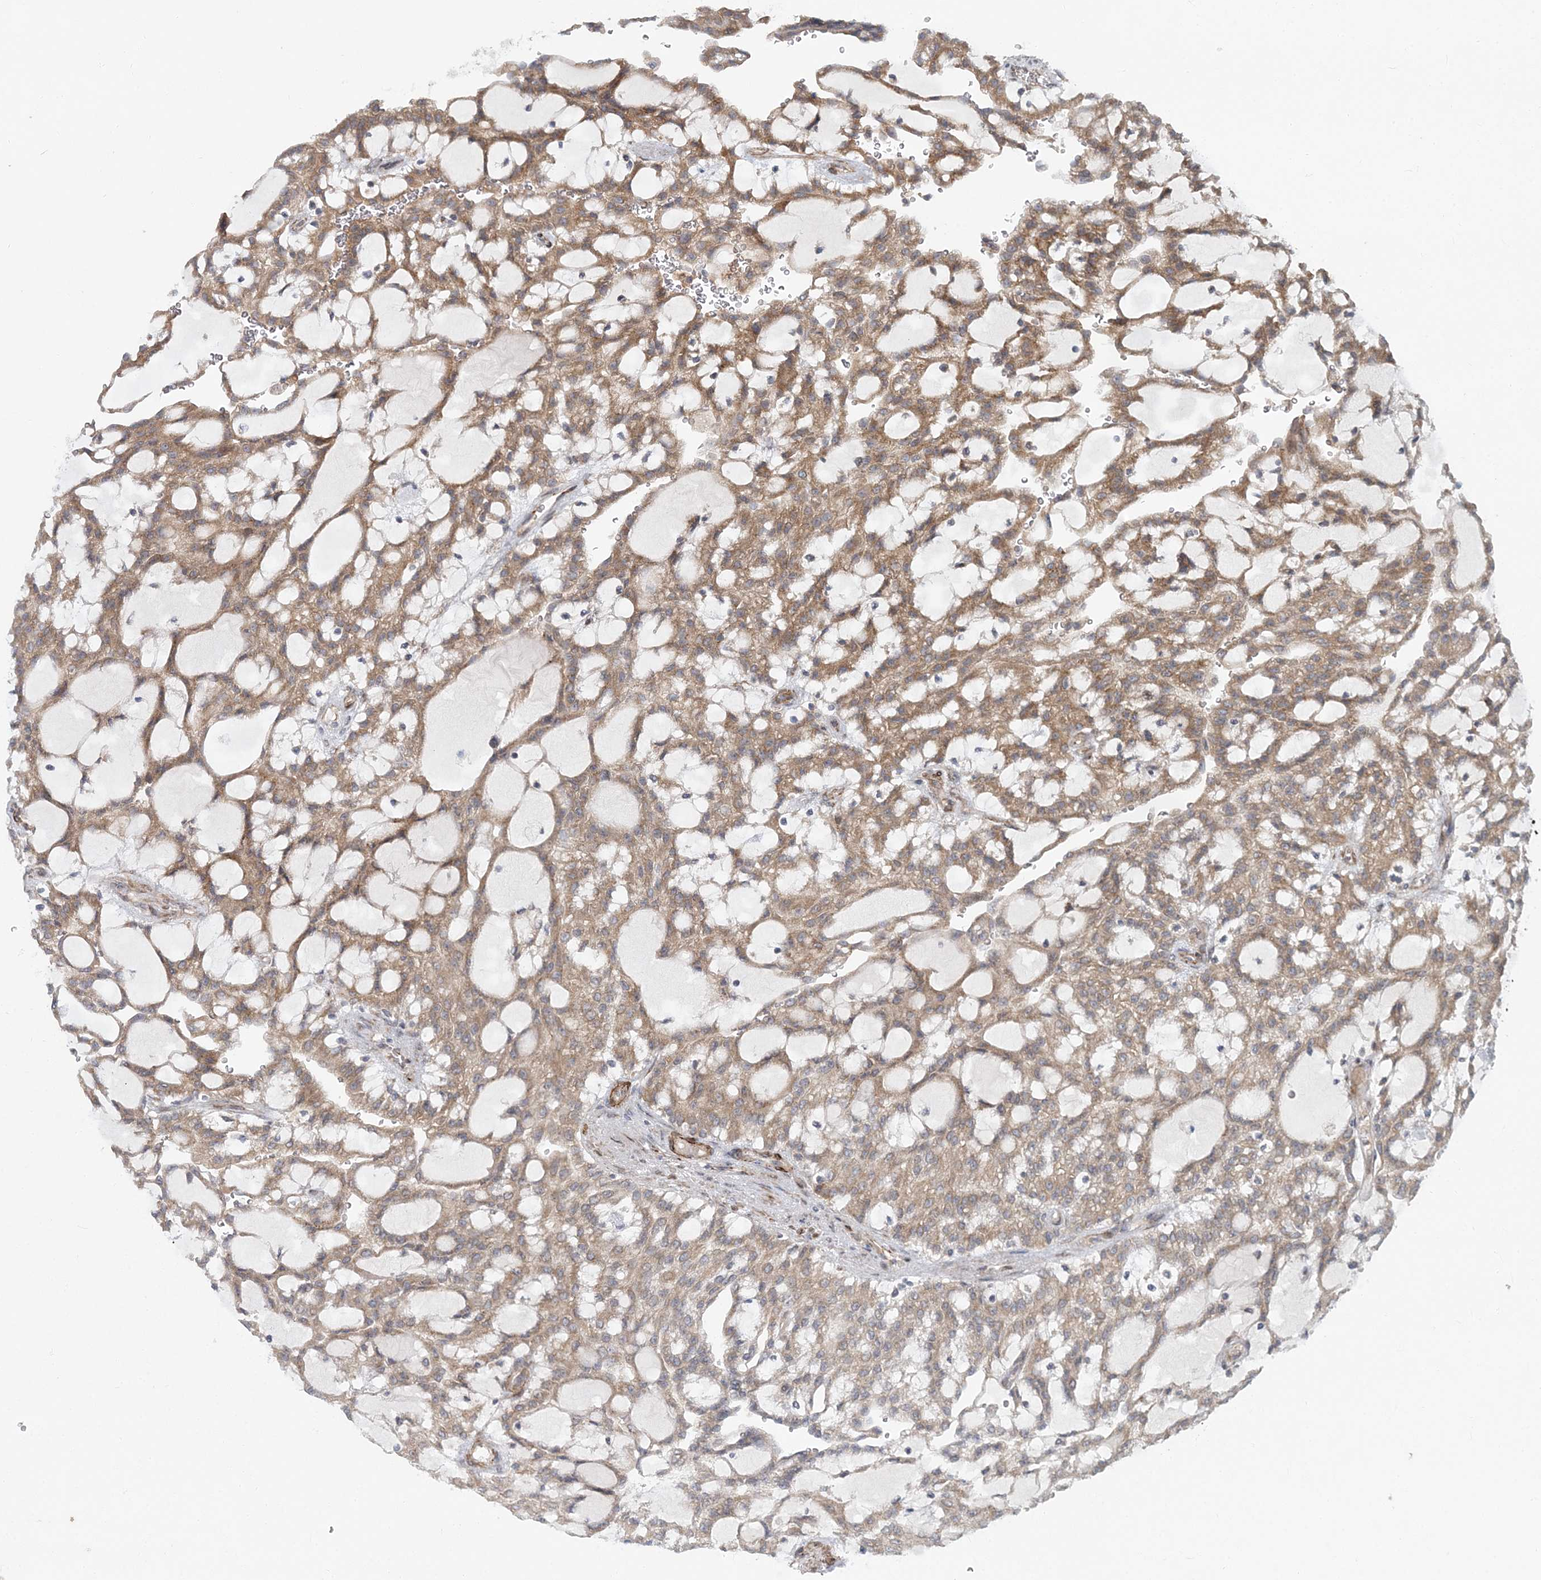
{"staining": {"intensity": "moderate", "quantity": ">75%", "location": "cytoplasmic/membranous"}, "tissue": "renal cancer", "cell_type": "Tumor cells", "image_type": "cancer", "snomed": [{"axis": "morphology", "description": "Adenocarcinoma, NOS"}, {"axis": "topography", "description": "Kidney"}], "caption": "A photomicrograph showing moderate cytoplasmic/membranous expression in approximately >75% of tumor cells in renal adenocarcinoma, as visualized by brown immunohistochemical staining.", "gene": "NBAS", "patient": {"sex": "male", "age": 63}}